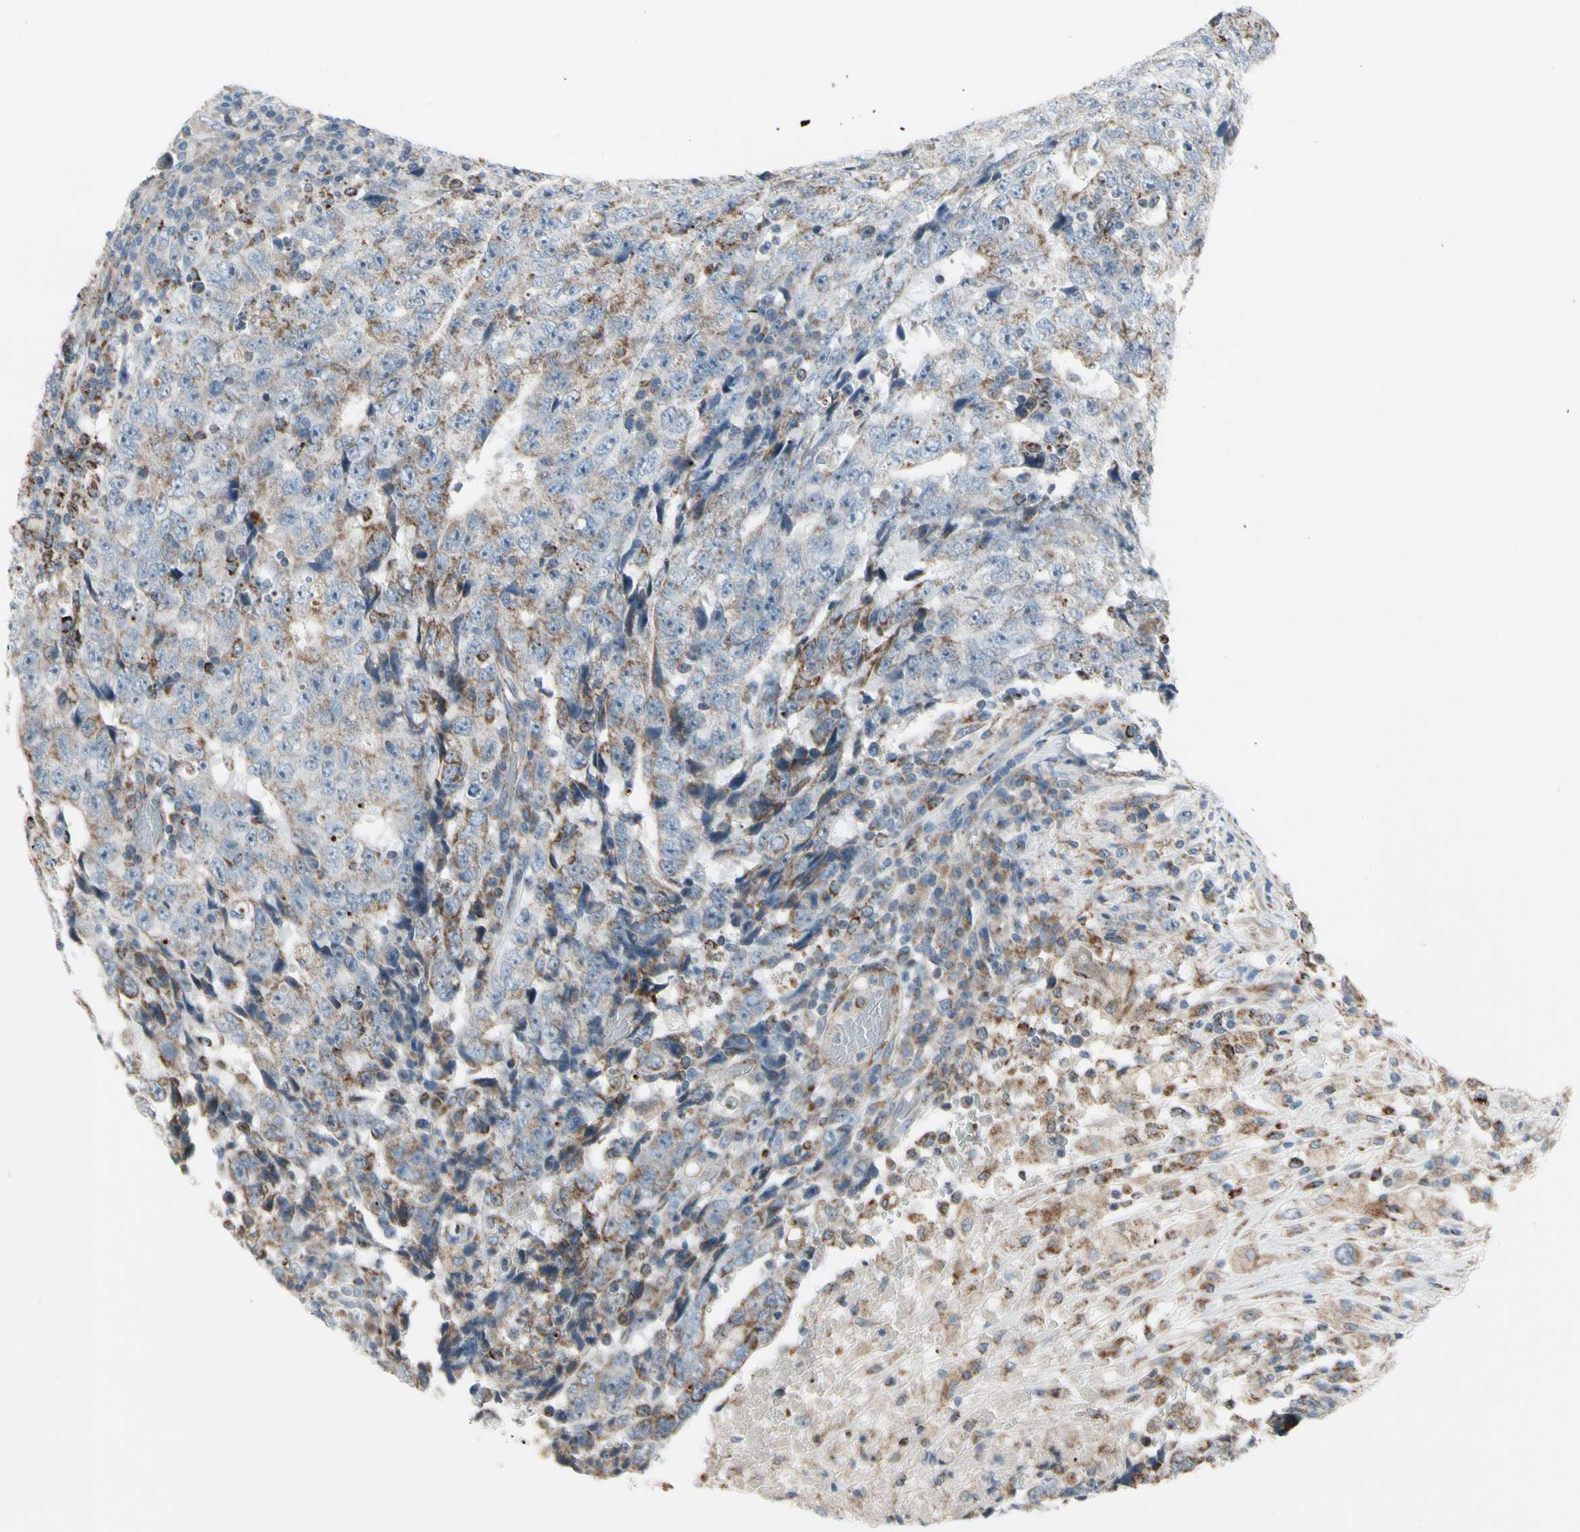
{"staining": {"intensity": "weak", "quantity": ">75%", "location": "cytoplasmic/membranous"}, "tissue": "testis cancer", "cell_type": "Tumor cells", "image_type": "cancer", "snomed": [{"axis": "morphology", "description": "Necrosis, NOS"}, {"axis": "morphology", "description": "Carcinoma, Embryonal, NOS"}, {"axis": "topography", "description": "Testis"}], "caption": "Human testis cancer stained with a protein marker exhibits weak staining in tumor cells.", "gene": "CPT1A", "patient": {"sex": "male", "age": 19}}